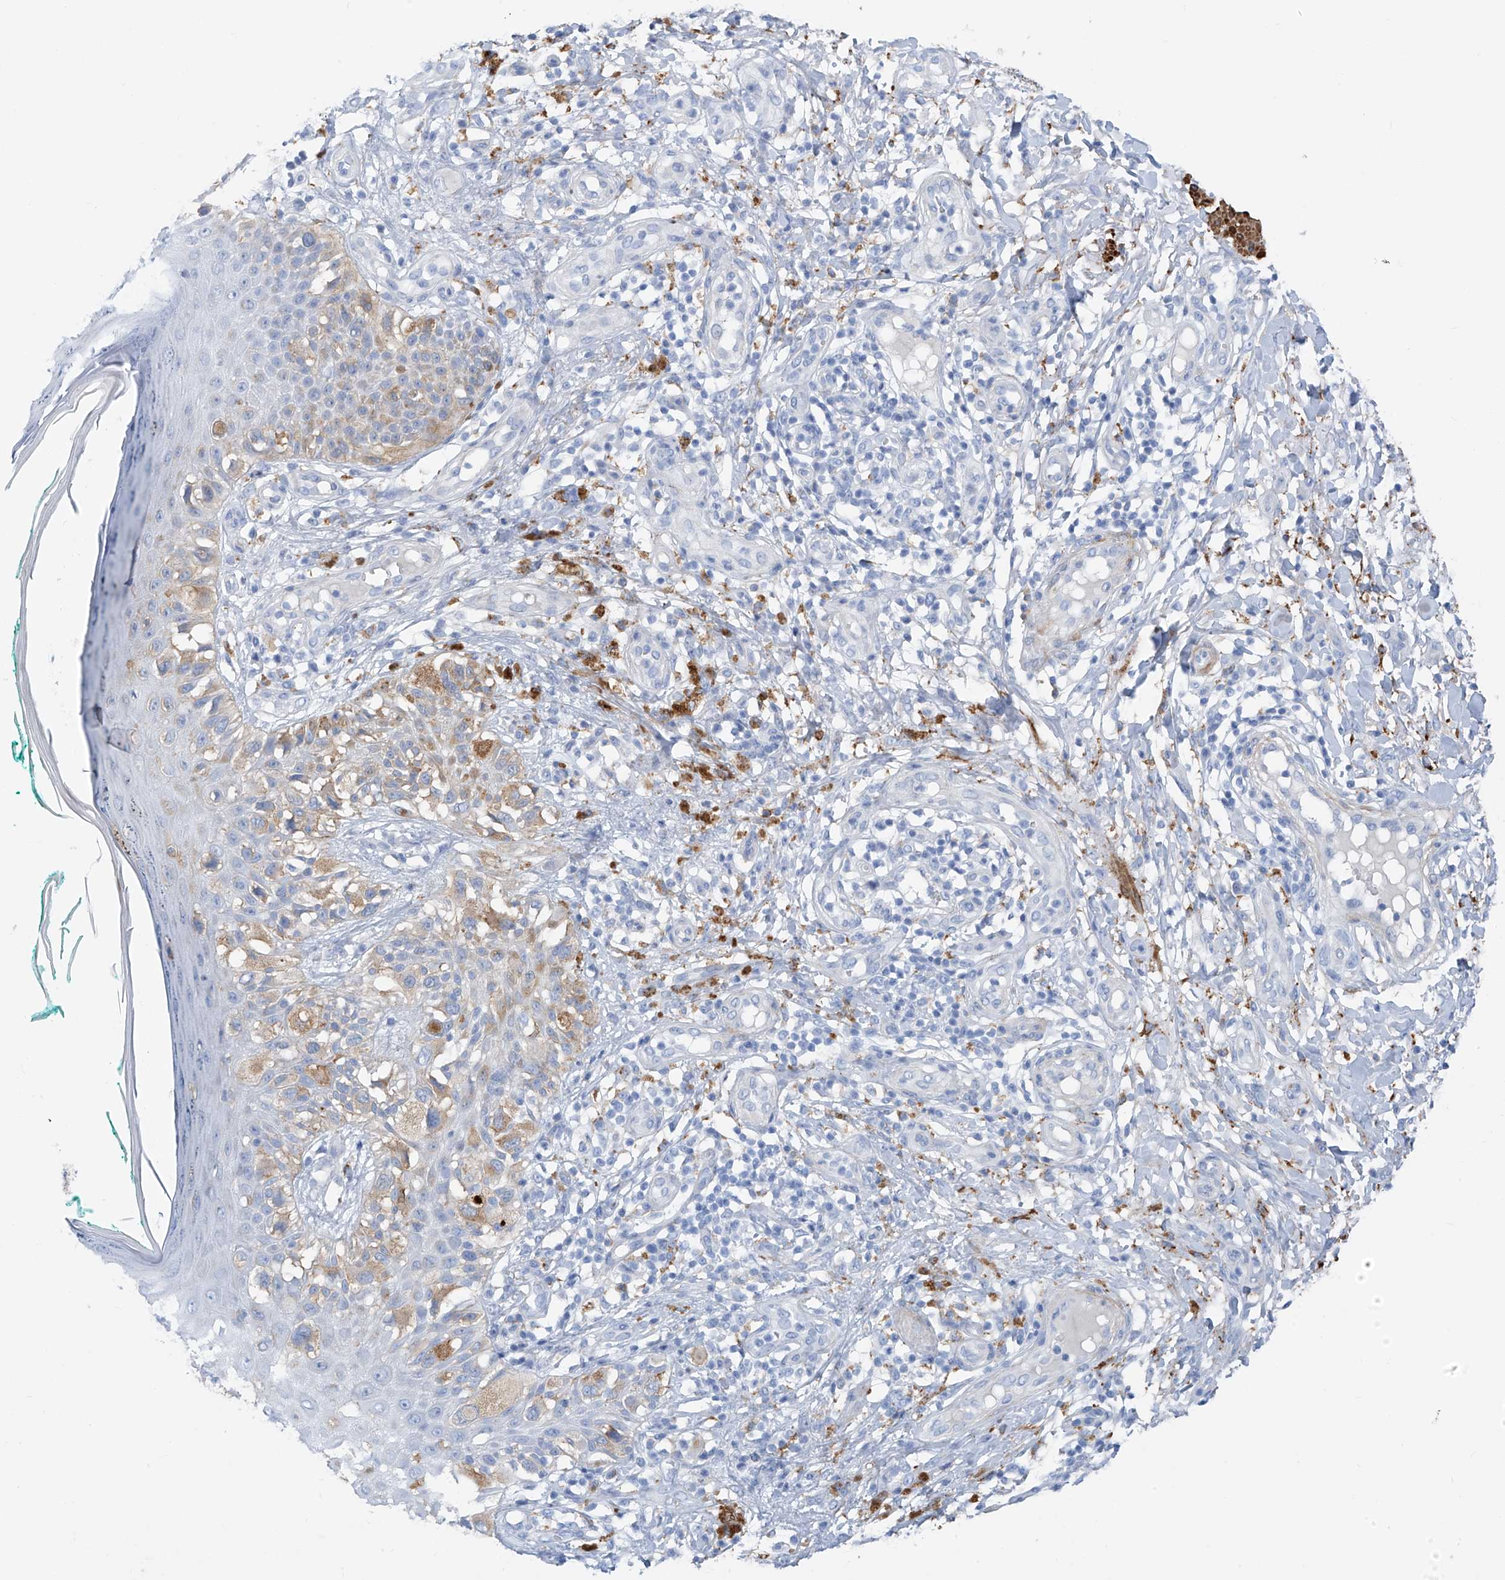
{"staining": {"intensity": "weak", "quantity": "<25%", "location": "cytoplasmic/membranous"}, "tissue": "melanoma", "cell_type": "Tumor cells", "image_type": "cancer", "snomed": [{"axis": "morphology", "description": "Malignant melanoma, NOS"}, {"axis": "topography", "description": "Skin"}], "caption": "Immunohistochemistry of human melanoma reveals no positivity in tumor cells. Nuclei are stained in blue.", "gene": "GLMP", "patient": {"sex": "female", "age": 81}}